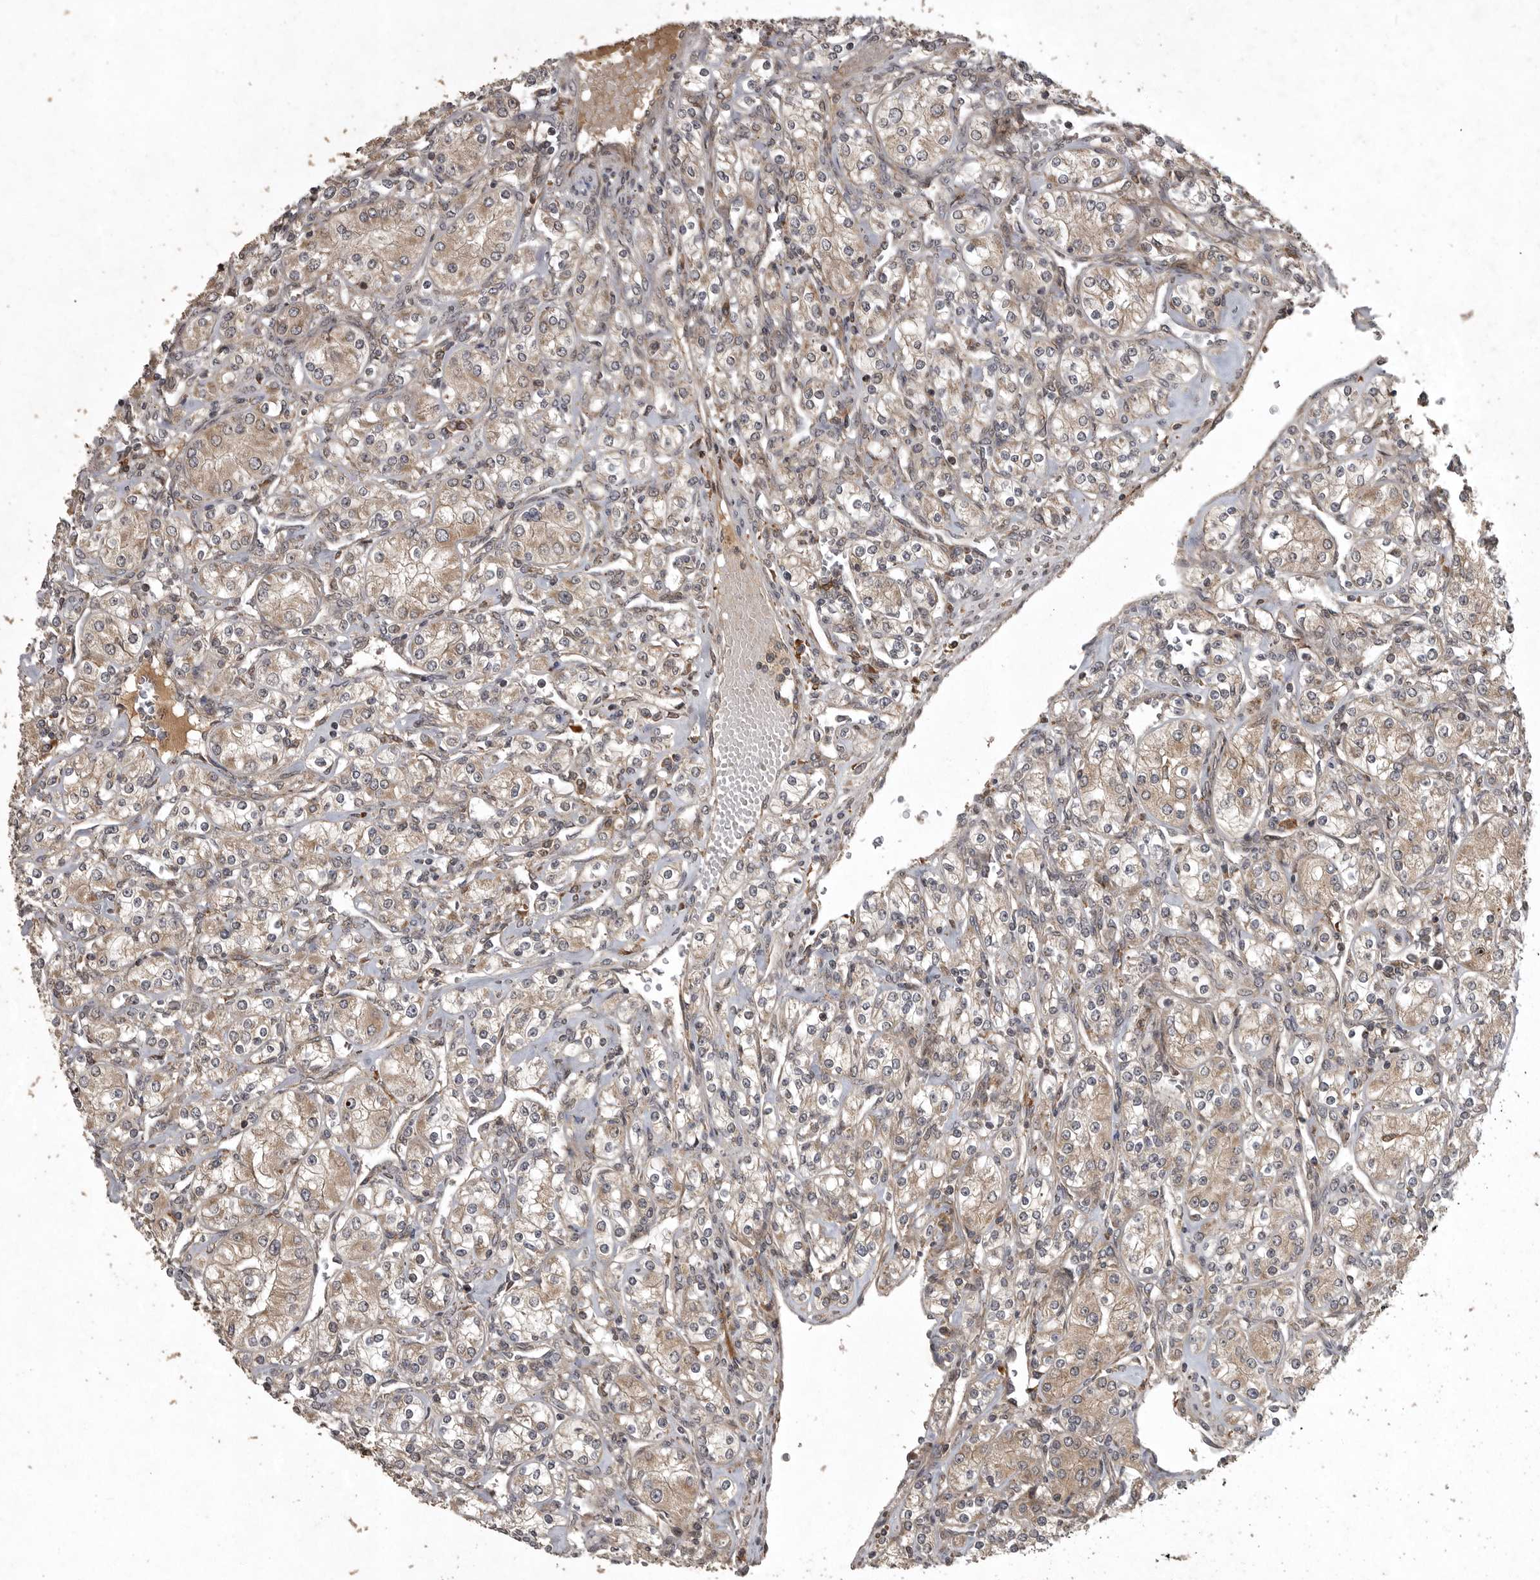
{"staining": {"intensity": "weak", "quantity": ">75%", "location": "cytoplasmic/membranous"}, "tissue": "renal cancer", "cell_type": "Tumor cells", "image_type": "cancer", "snomed": [{"axis": "morphology", "description": "Adenocarcinoma, NOS"}, {"axis": "topography", "description": "Kidney"}], "caption": "Immunohistochemical staining of human renal adenocarcinoma shows weak cytoplasmic/membranous protein expression in approximately >75% of tumor cells. The protein of interest is shown in brown color, while the nuclei are stained blue.", "gene": "GPR31", "patient": {"sex": "male", "age": 77}}